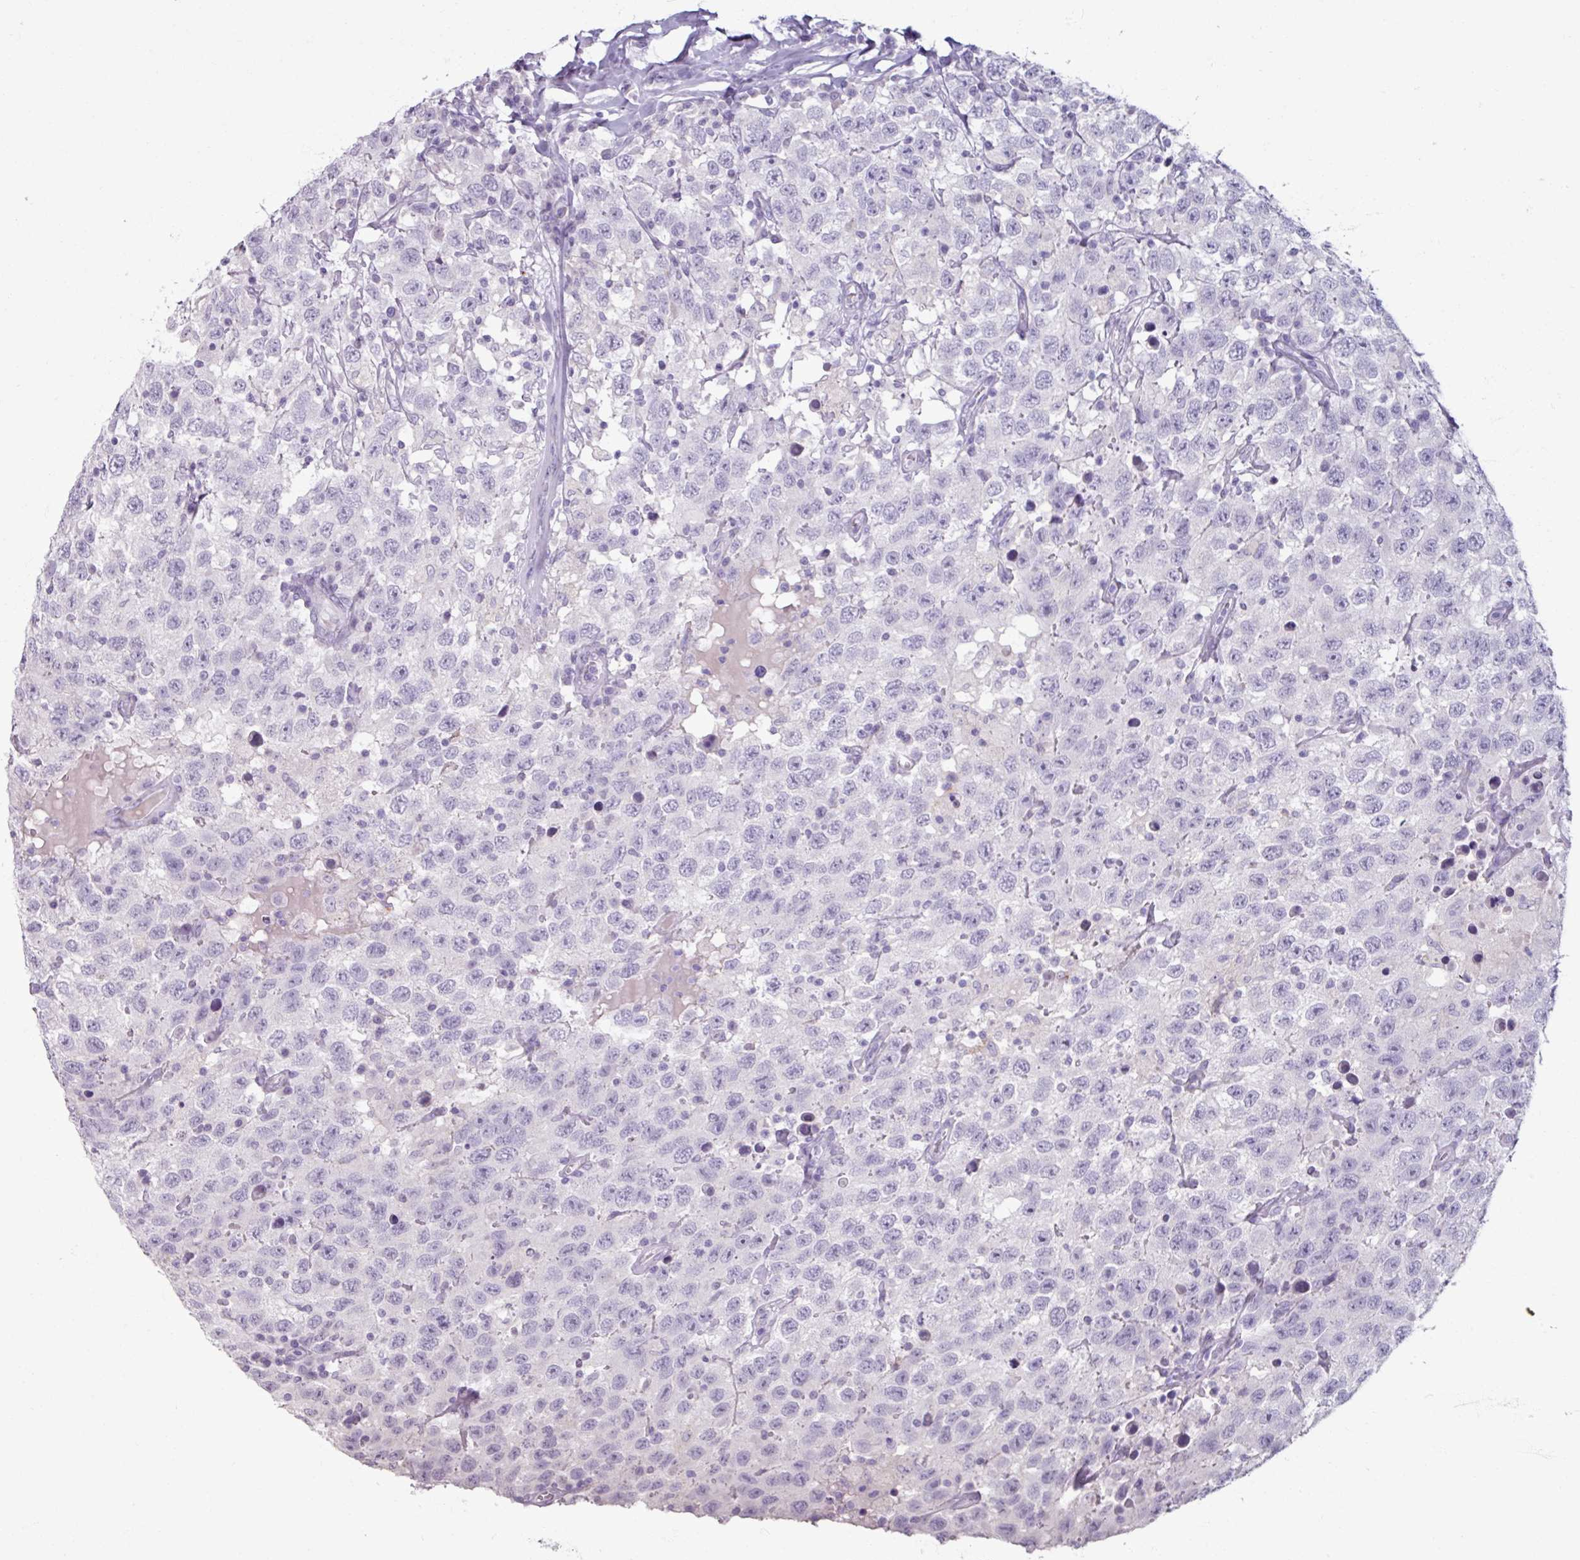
{"staining": {"intensity": "negative", "quantity": "none", "location": "none"}, "tissue": "testis cancer", "cell_type": "Tumor cells", "image_type": "cancer", "snomed": [{"axis": "morphology", "description": "Seminoma, NOS"}, {"axis": "topography", "description": "Testis"}], "caption": "Protein analysis of testis seminoma demonstrates no significant staining in tumor cells. (Immunohistochemistry, brightfield microscopy, high magnification).", "gene": "SLC27A5", "patient": {"sex": "male", "age": 41}}